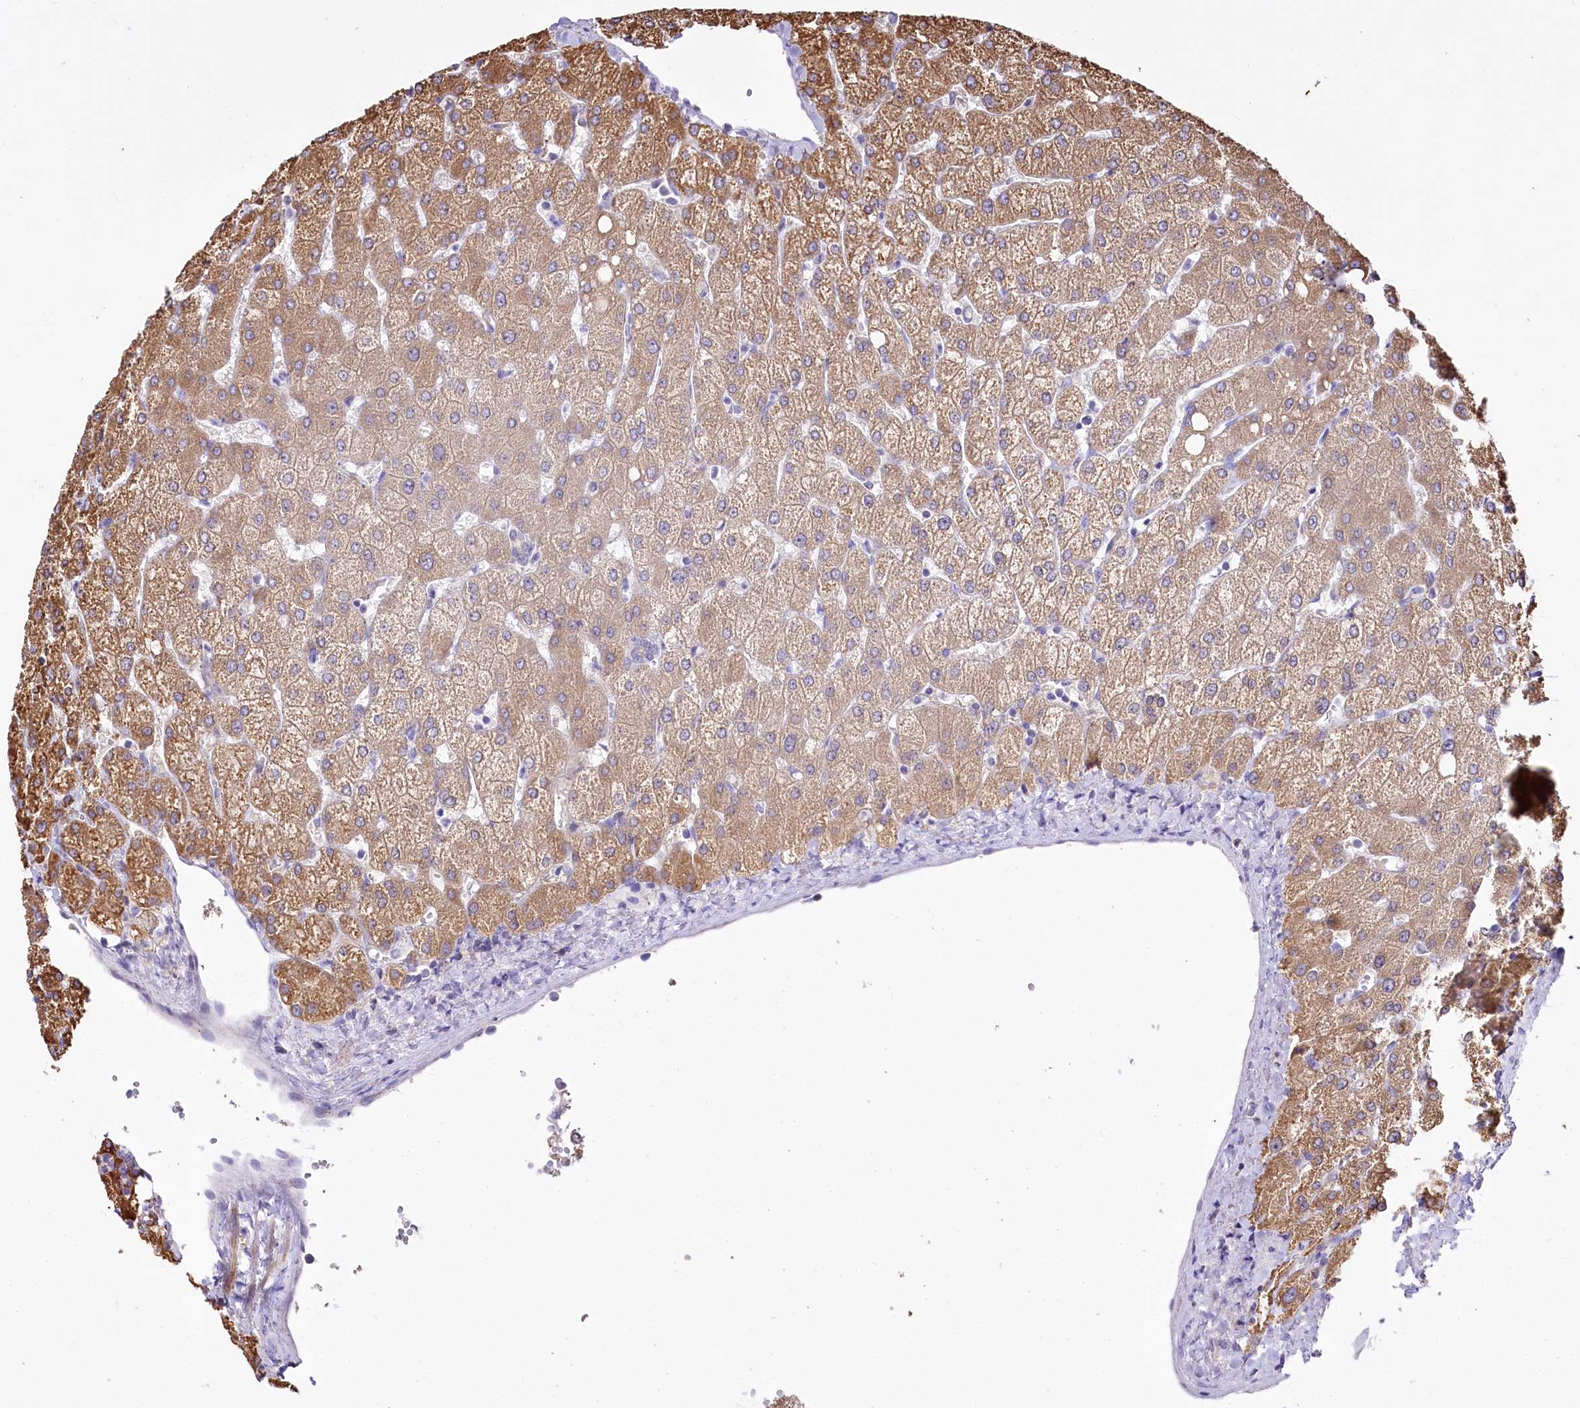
{"staining": {"intensity": "negative", "quantity": "none", "location": "none"}, "tissue": "liver", "cell_type": "Cholangiocytes", "image_type": "normal", "snomed": [{"axis": "morphology", "description": "Normal tissue, NOS"}, {"axis": "topography", "description": "Liver"}], "caption": "Liver was stained to show a protein in brown. There is no significant positivity in cholangiocytes. (DAB (3,3'-diaminobenzidine) immunohistochemistry (IHC), high magnification).", "gene": "PTER", "patient": {"sex": "female", "age": 54}}